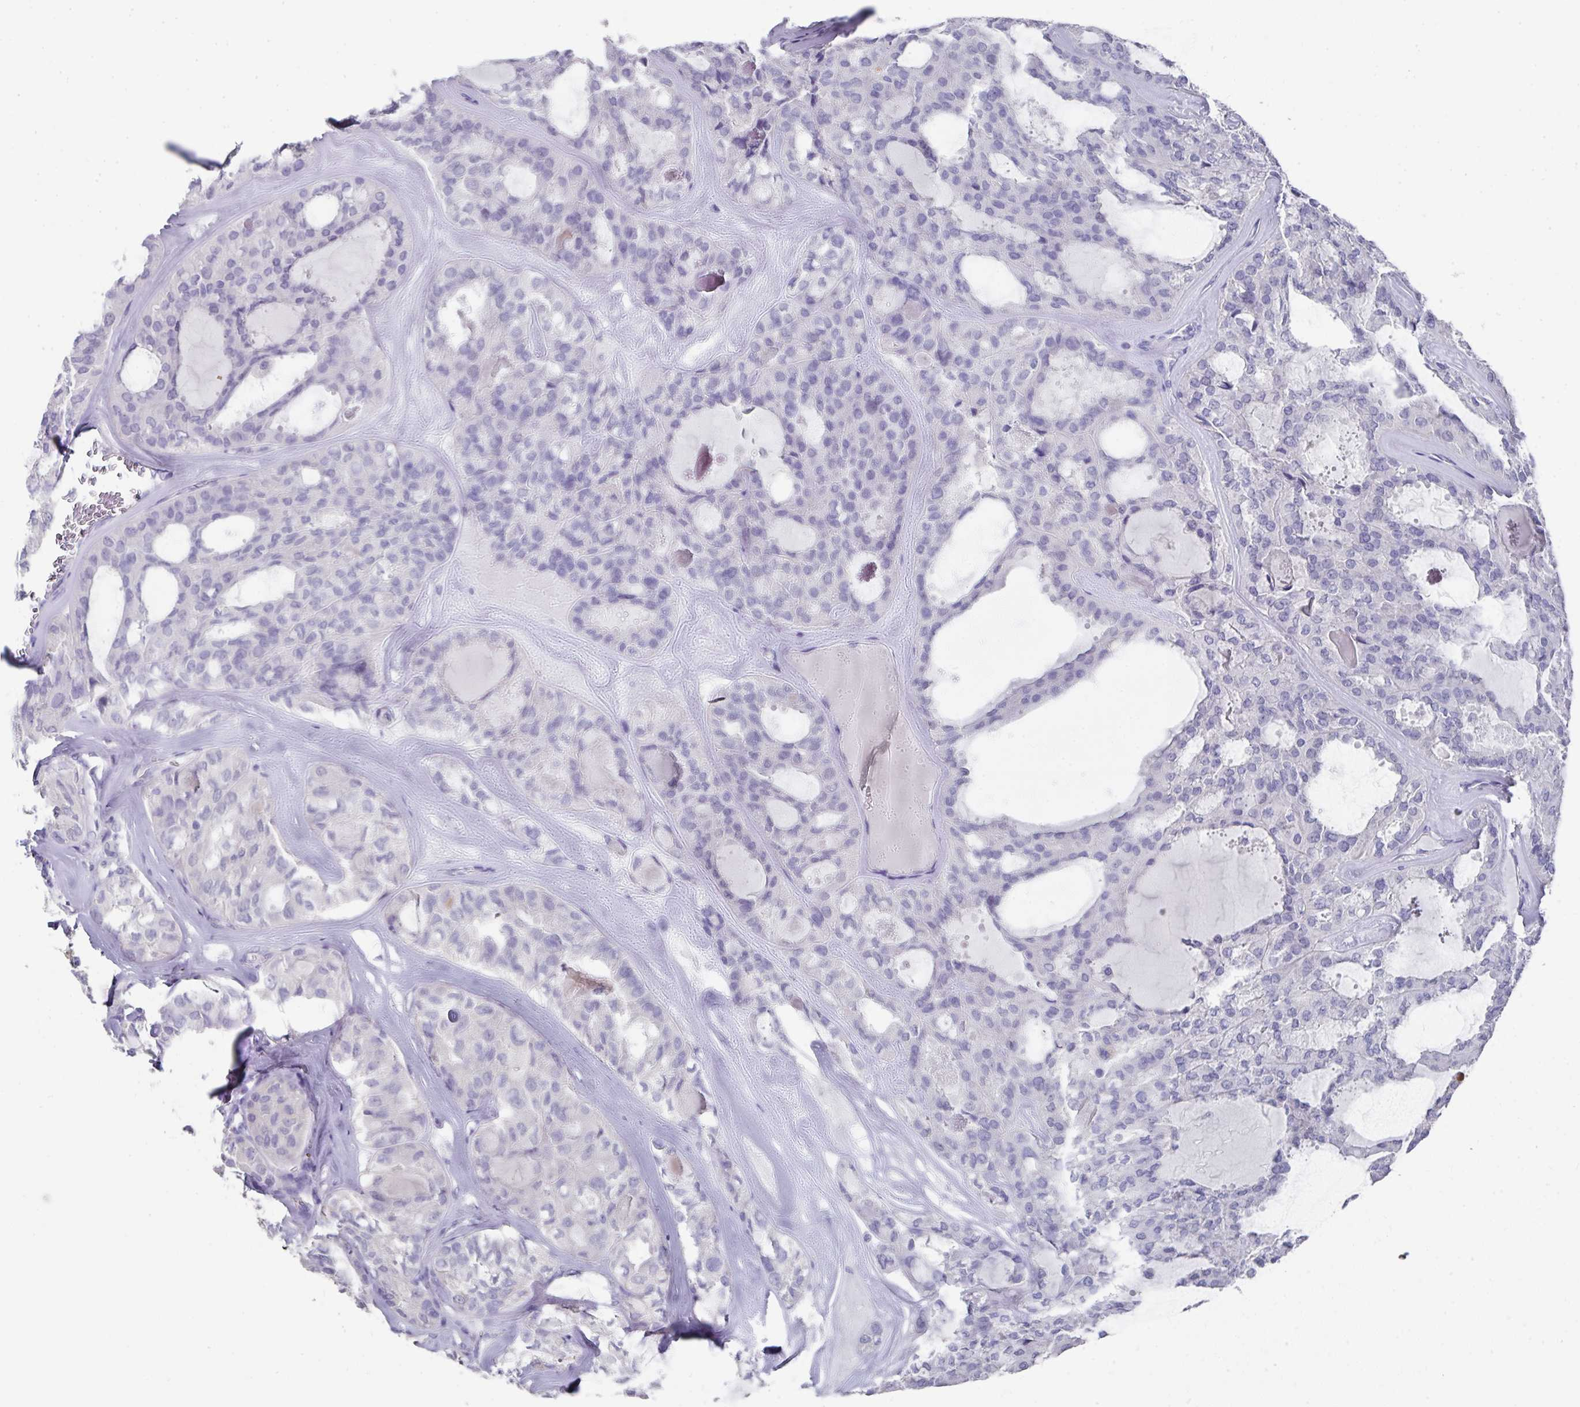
{"staining": {"intensity": "negative", "quantity": "none", "location": "none"}, "tissue": "thyroid cancer", "cell_type": "Tumor cells", "image_type": "cancer", "snomed": [{"axis": "morphology", "description": "Follicular adenoma carcinoma, NOS"}, {"axis": "topography", "description": "Thyroid gland"}], "caption": "The photomicrograph exhibits no staining of tumor cells in thyroid cancer (follicular adenoma carcinoma).", "gene": "DAZL", "patient": {"sex": "male", "age": 75}}